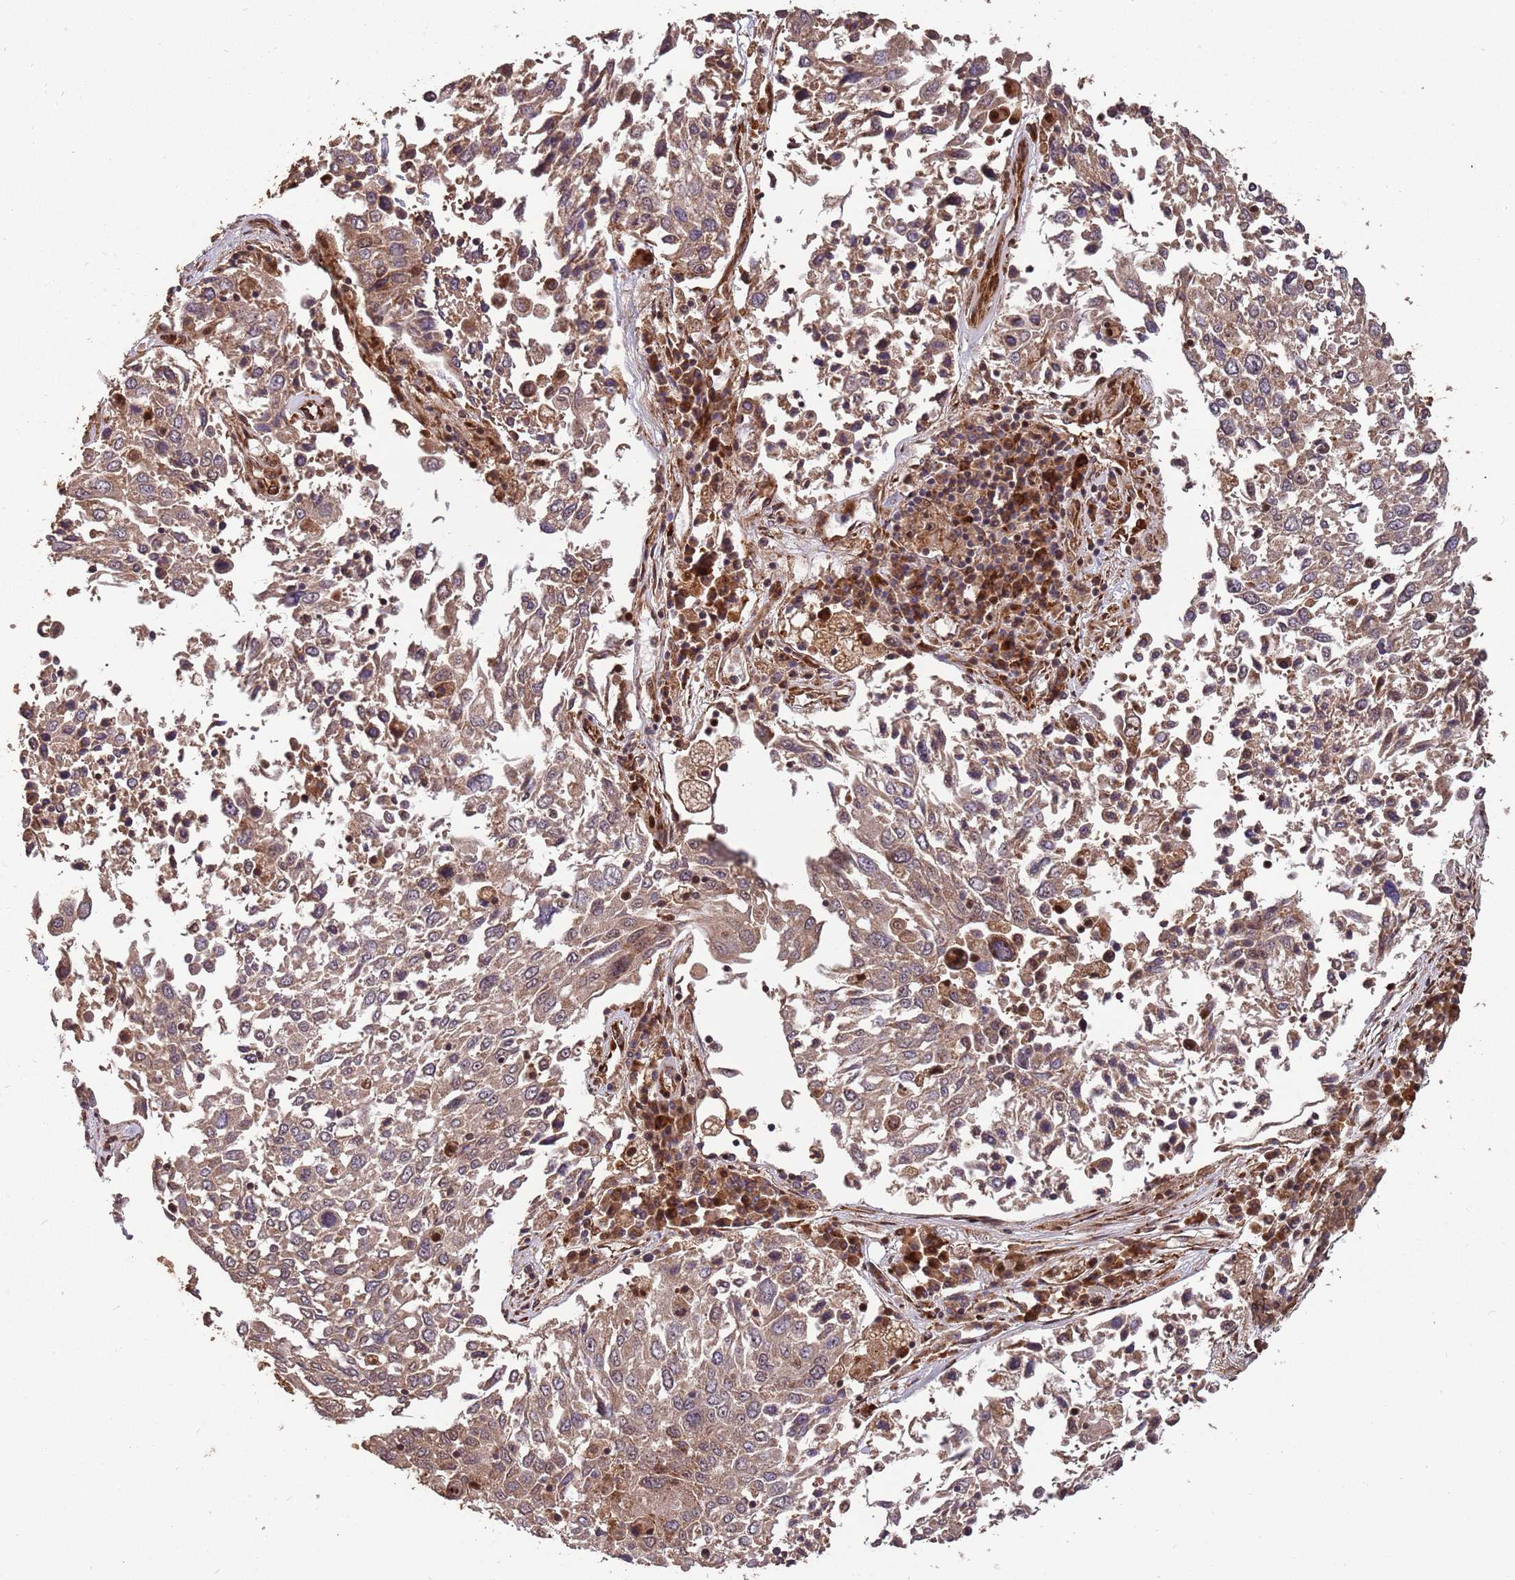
{"staining": {"intensity": "moderate", "quantity": ">75%", "location": "cytoplasmic/membranous"}, "tissue": "lung cancer", "cell_type": "Tumor cells", "image_type": "cancer", "snomed": [{"axis": "morphology", "description": "Squamous cell carcinoma, NOS"}, {"axis": "topography", "description": "Lung"}], "caption": "Brown immunohistochemical staining in human lung squamous cell carcinoma reveals moderate cytoplasmic/membranous positivity in approximately >75% of tumor cells. (DAB = brown stain, brightfield microscopy at high magnification).", "gene": "ZNF428", "patient": {"sex": "male", "age": 65}}